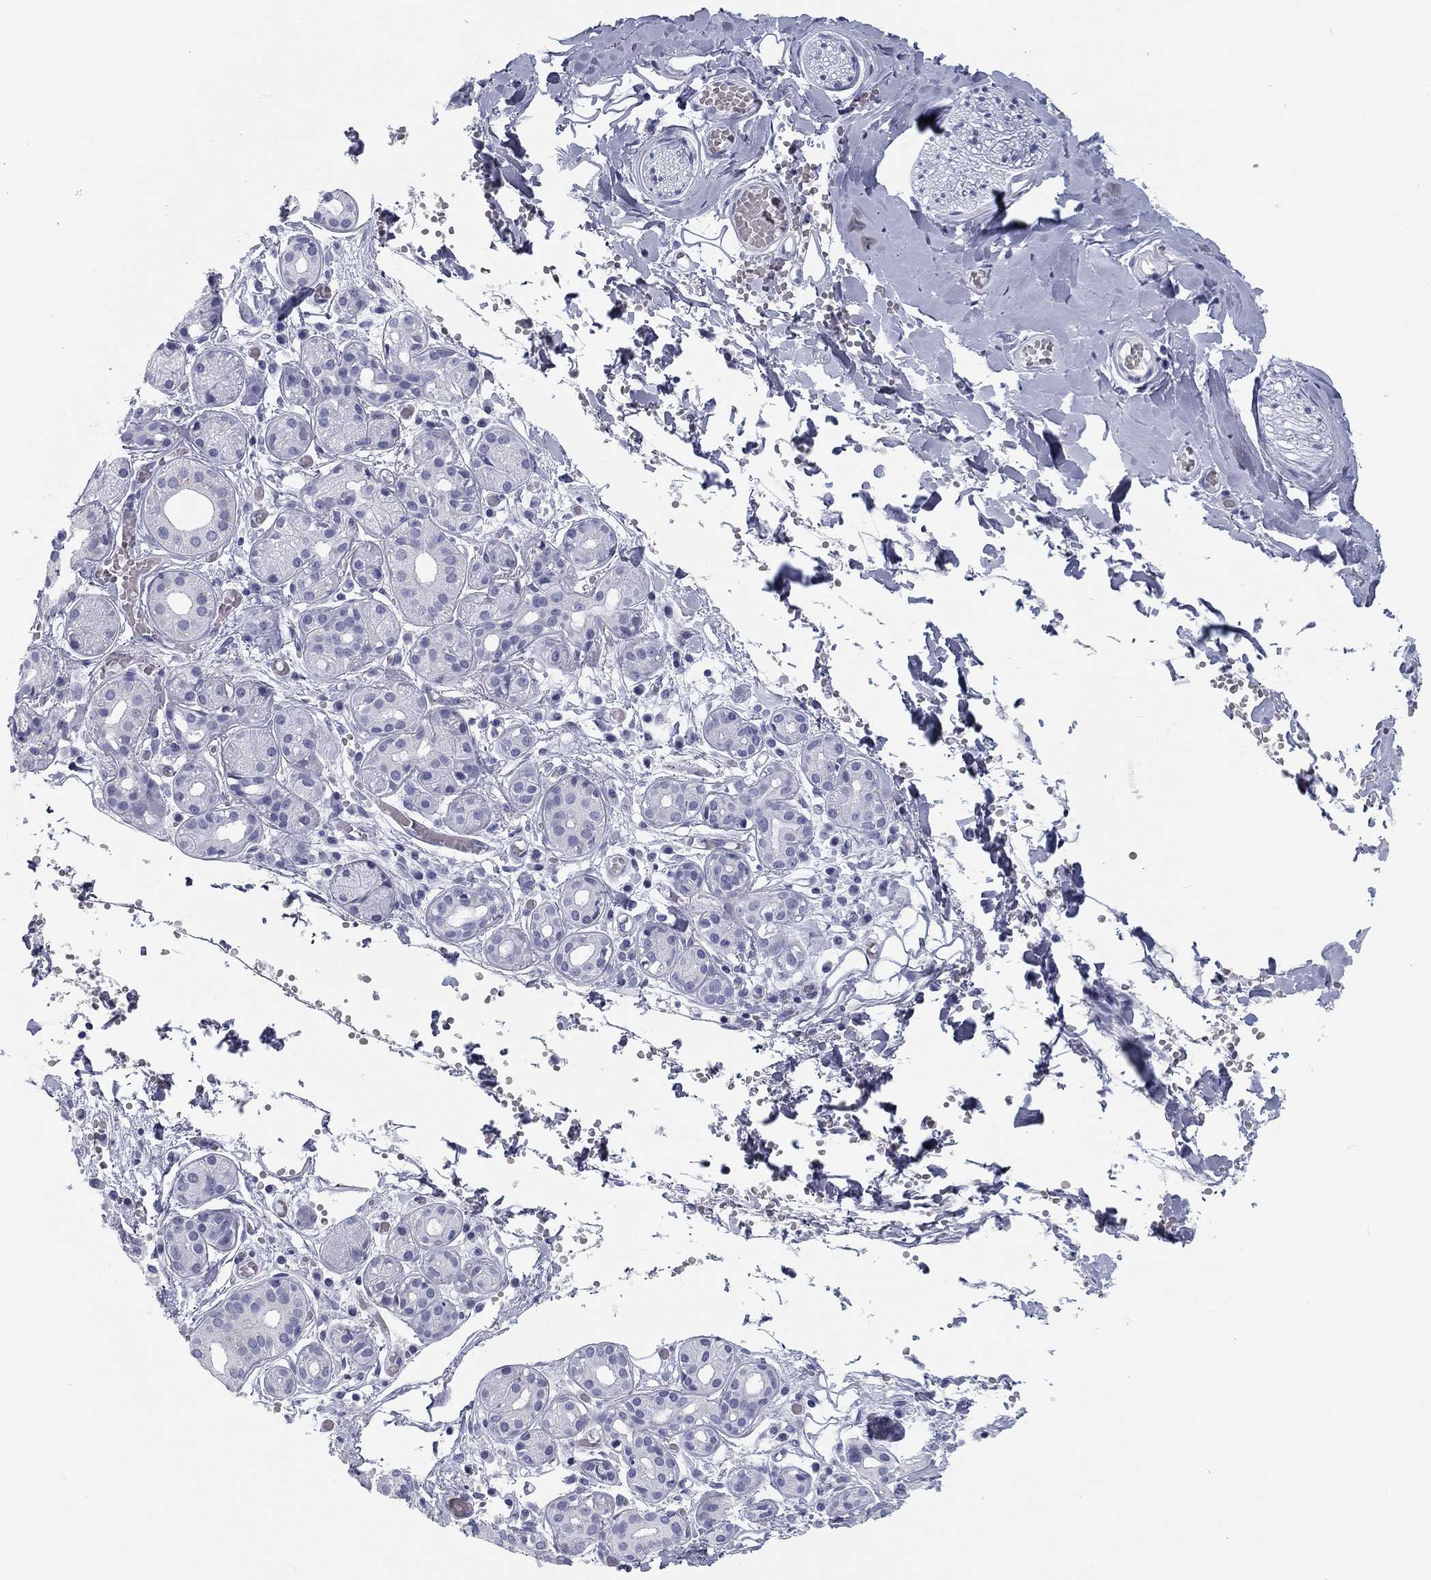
{"staining": {"intensity": "negative", "quantity": "none", "location": "none"}, "tissue": "salivary gland", "cell_type": "Glandular cells", "image_type": "normal", "snomed": [{"axis": "morphology", "description": "Normal tissue, NOS"}, {"axis": "topography", "description": "Salivary gland"}, {"axis": "topography", "description": "Peripheral nerve tissue"}], "caption": "The IHC photomicrograph has no significant expression in glandular cells of salivary gland.", "gene": "CALB1", "patient": {"sex": "male", "age": 71}}